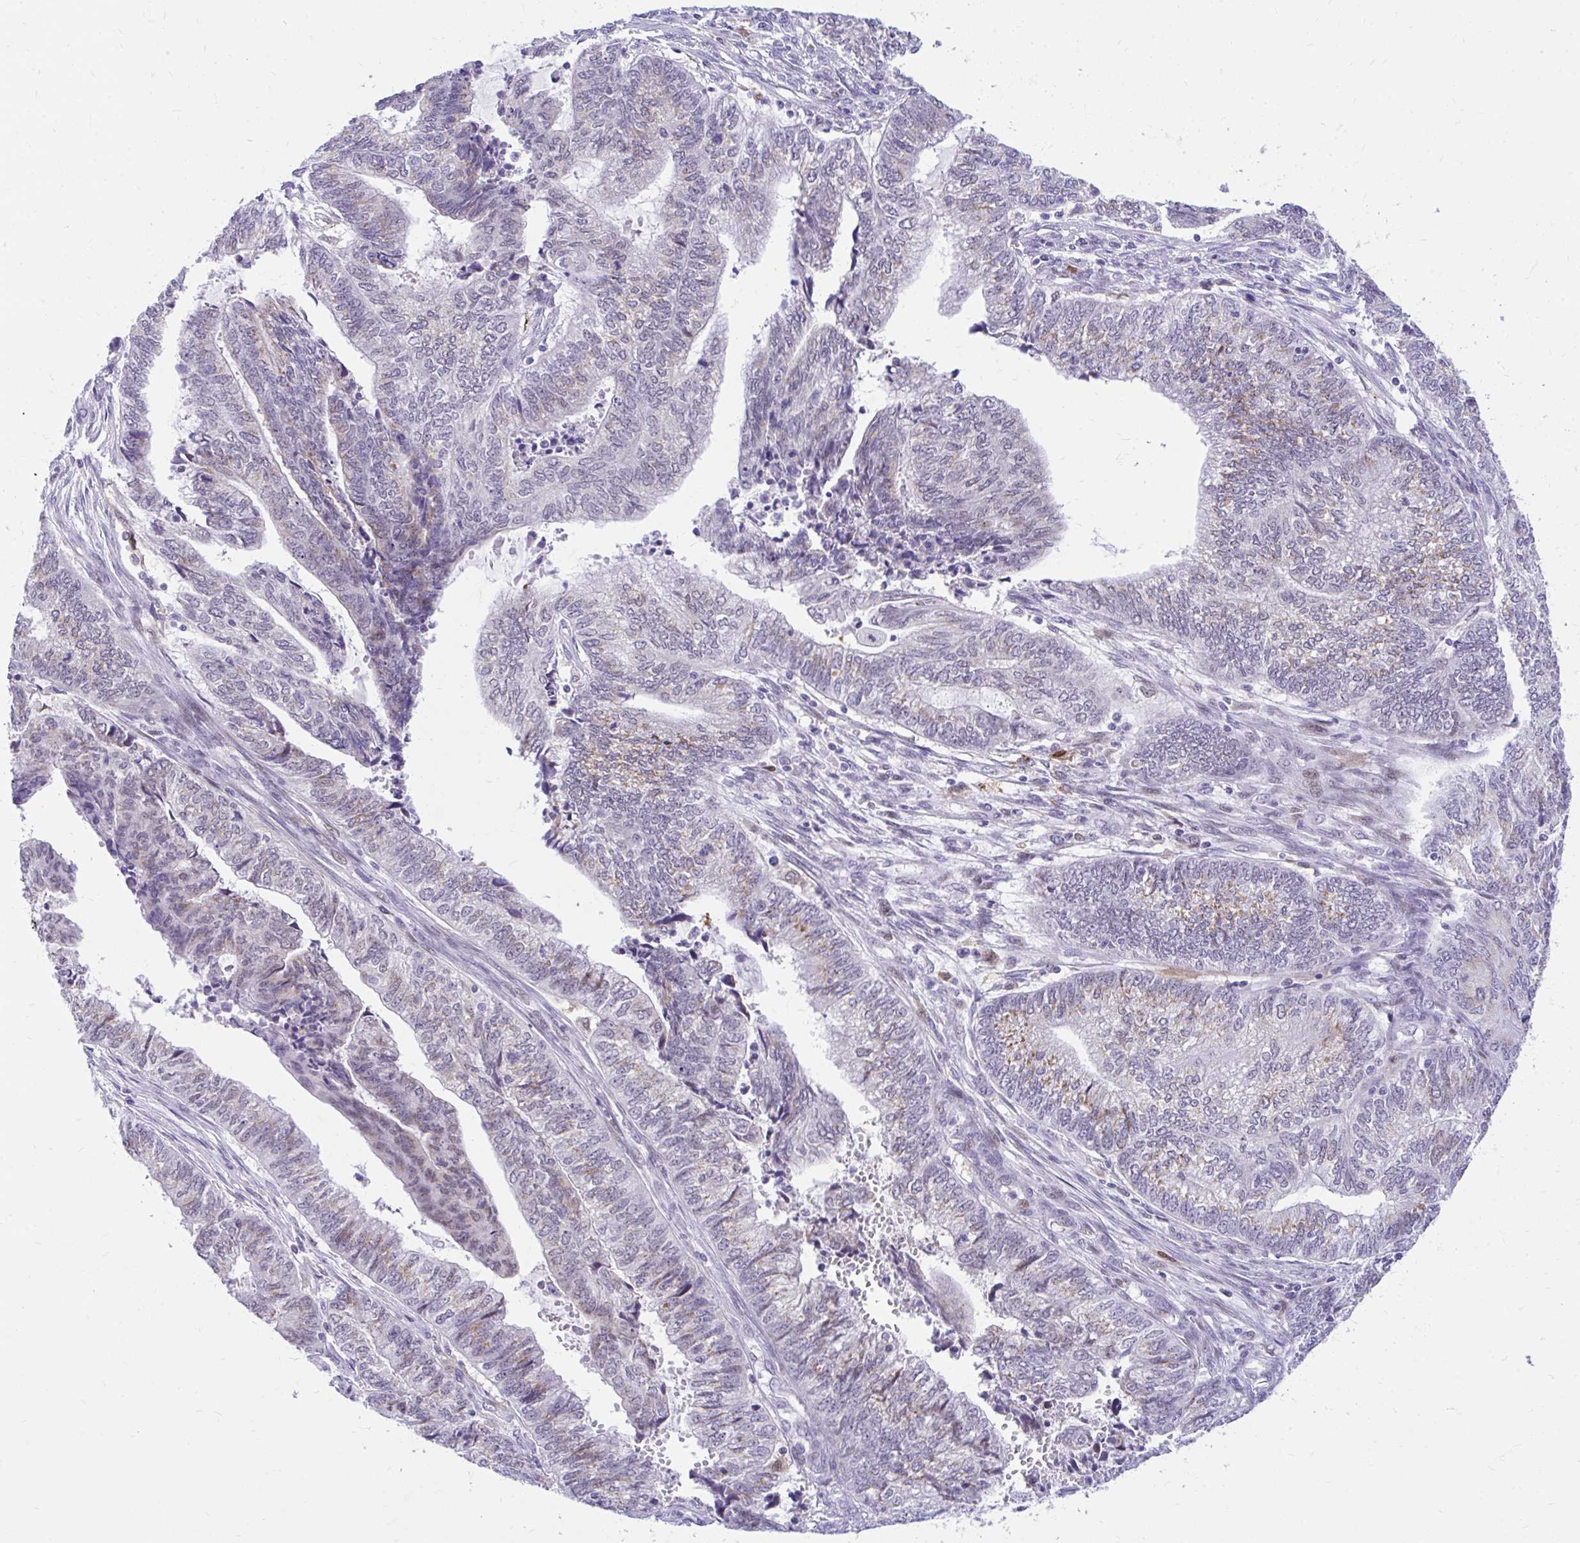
{"staining": {"intensity": "weak", "quantity": "25%-75%", "location": "cytoplasmic/membranous,nuclear"}, "tissue": "endometrial cancer", "cell_type": "Tumor cells", "image_type": "cancer", "snomed": [{"axis": "morphology", "description": "Adenocarcinoma, NOS"}, {"axis": "topography", "description": "Uterus"}, {"axis": "topography", "description": "Endometrium"}], "caption": "About 25%-75% of tumor cells in human adenocarcinoma (endometrial) demonstrate weak cytoplasmic/membranous and nuclear protein positivity as visualized by brown immunohistochemical staining.", "gene": "GLB1L2", "patient": {"sex": "female", "age": 70}}